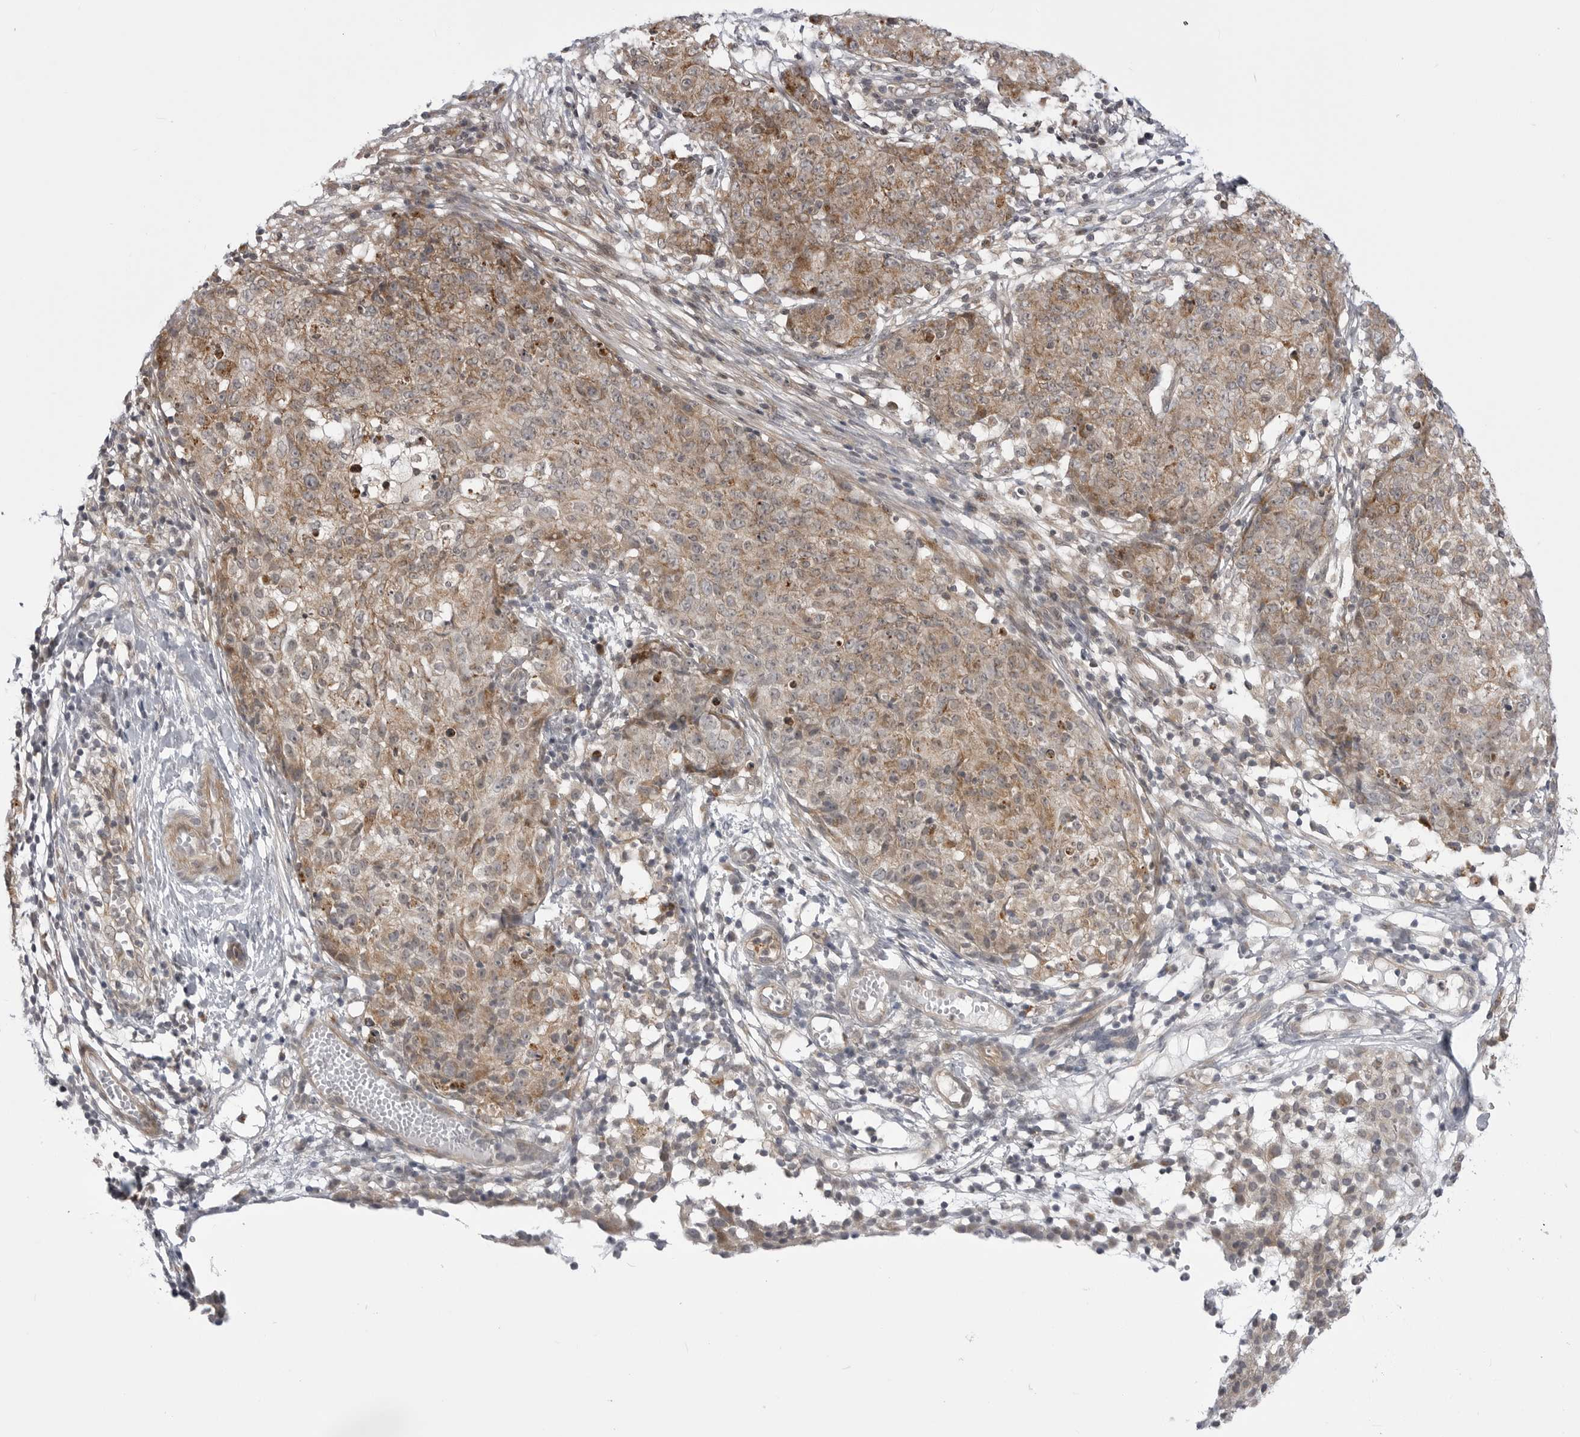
{"staining": {"intensity": "weak", "quantity": "25%-75%", "location": "cytoplasmic/membranous"}, "tissue": "ovarian cancer", "cell_type": "Tumor cells", "image_type": "cancer", "snomed": [{"axis": "morphology", "description": "Carcinoma, endometroid"}, {"axis": "topography", "description": "Ovary"}], "caption": "Protein expression analysis of human ovarian cancer (endometroid carcinoma) reveals weak cytoplasmic/membranous staining in approximately 25%-75% of tumor cells.", "gene": "CCDC18", "patient": {"sex": "female", "age": 42}}